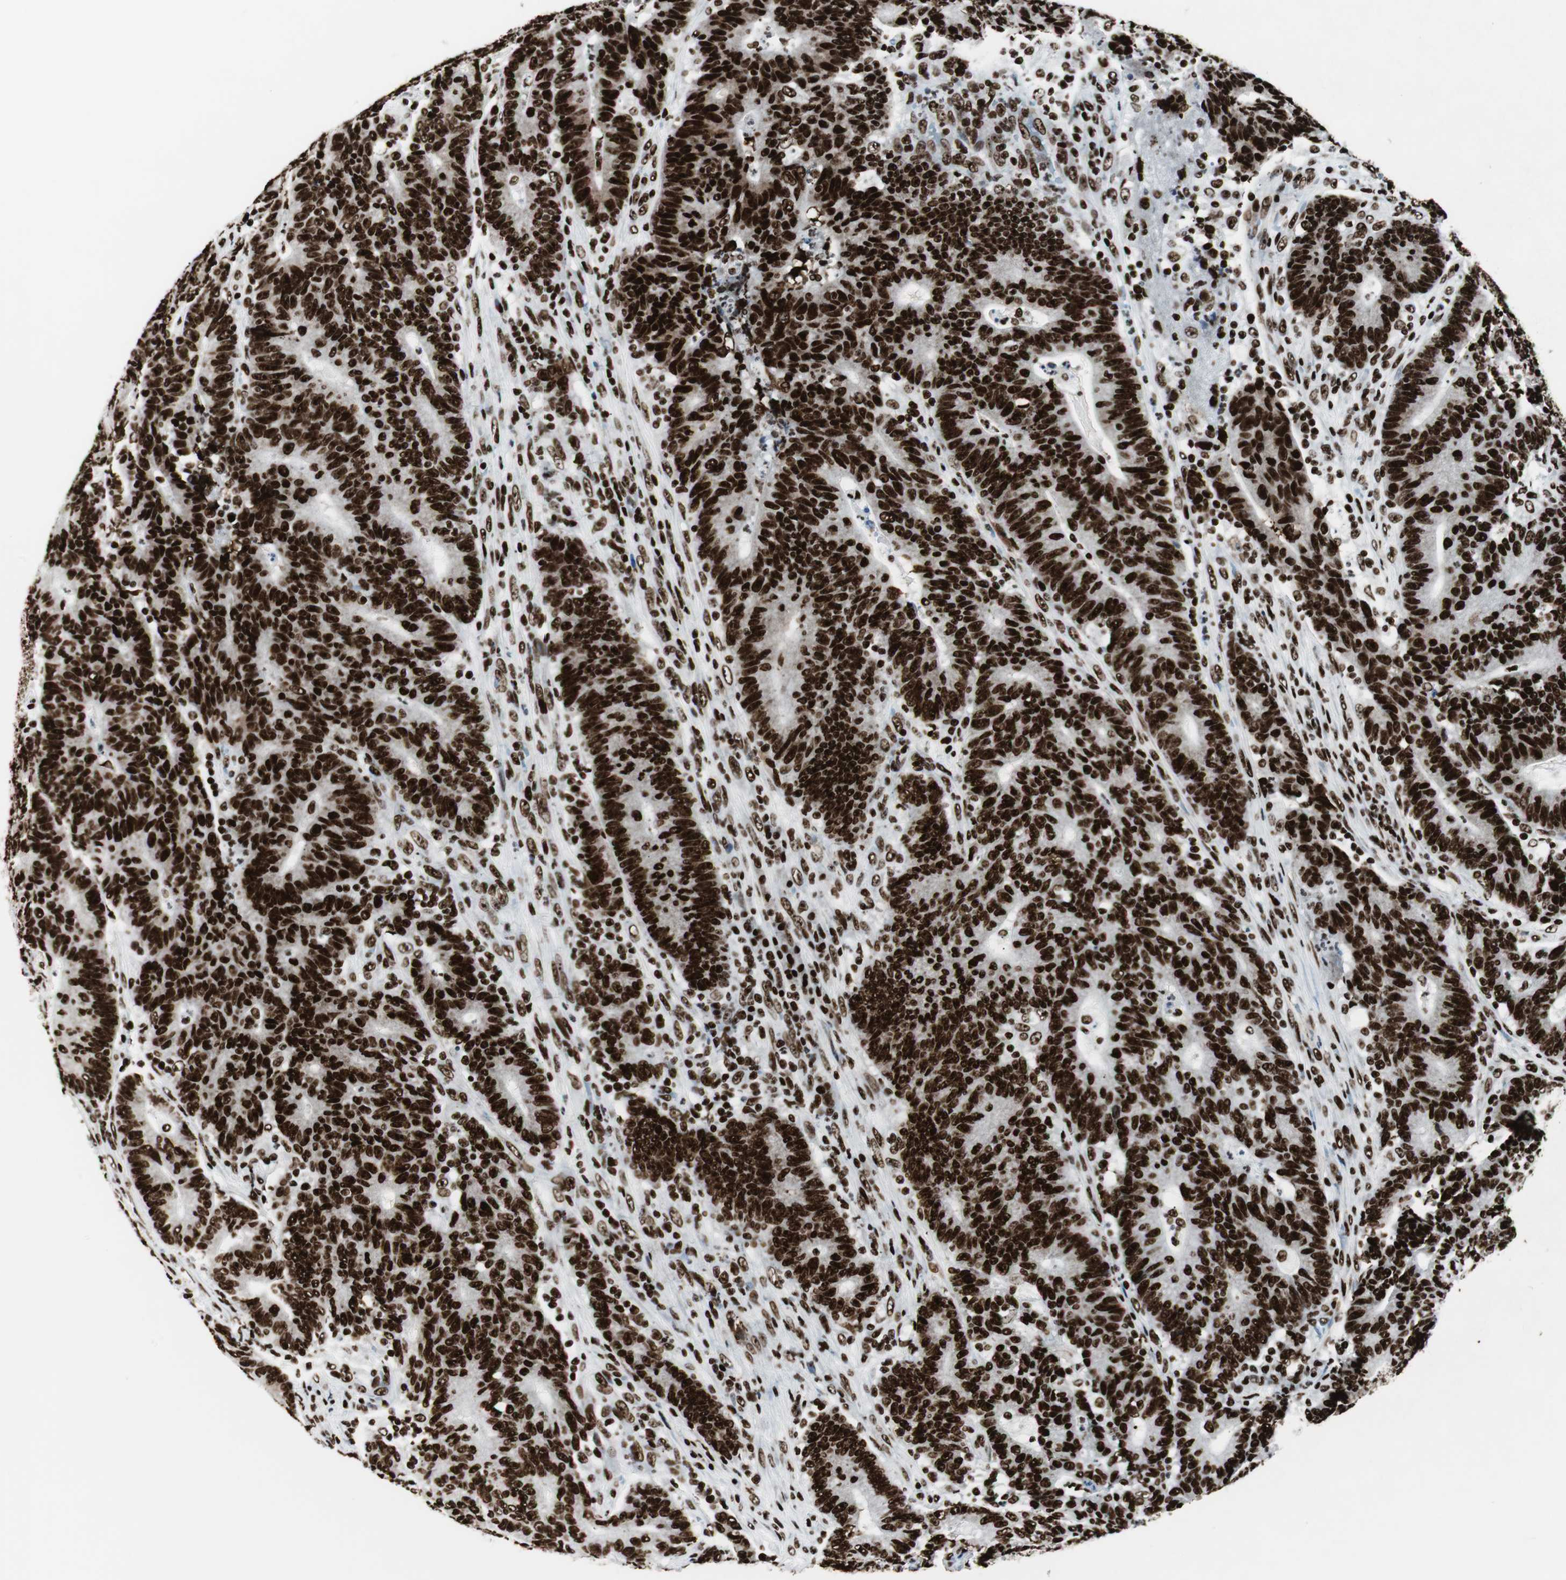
{"staining": {"intensity": "strong", "quantity": ">75%", "location": "nuclear"}, "tissue": "colorectal cancer", "cell_type": "Tumor cells", "image_type": "cancer", "snomed": [{"axis": "morphology", "description": "Normal tissue, NOS"}, {"axis": "morphology", "description": "Adenocarcinoma, NOS"}, {"axis": "topography", "description": "Colon"}], "caption": "Colorectal cancer (adenocarcinoma) was stained to show a protein in brown. There is high levels of strong nuclear expression in approximately >75% of tumor cells. The staining was performed using DAB (3,3'-diaminobenzidine), with brown indicating positive protein expression. Nuclei are stained blue with hematoxylin.", "gene": "NCL", "patient": {"sex": "female", "age": 75}}